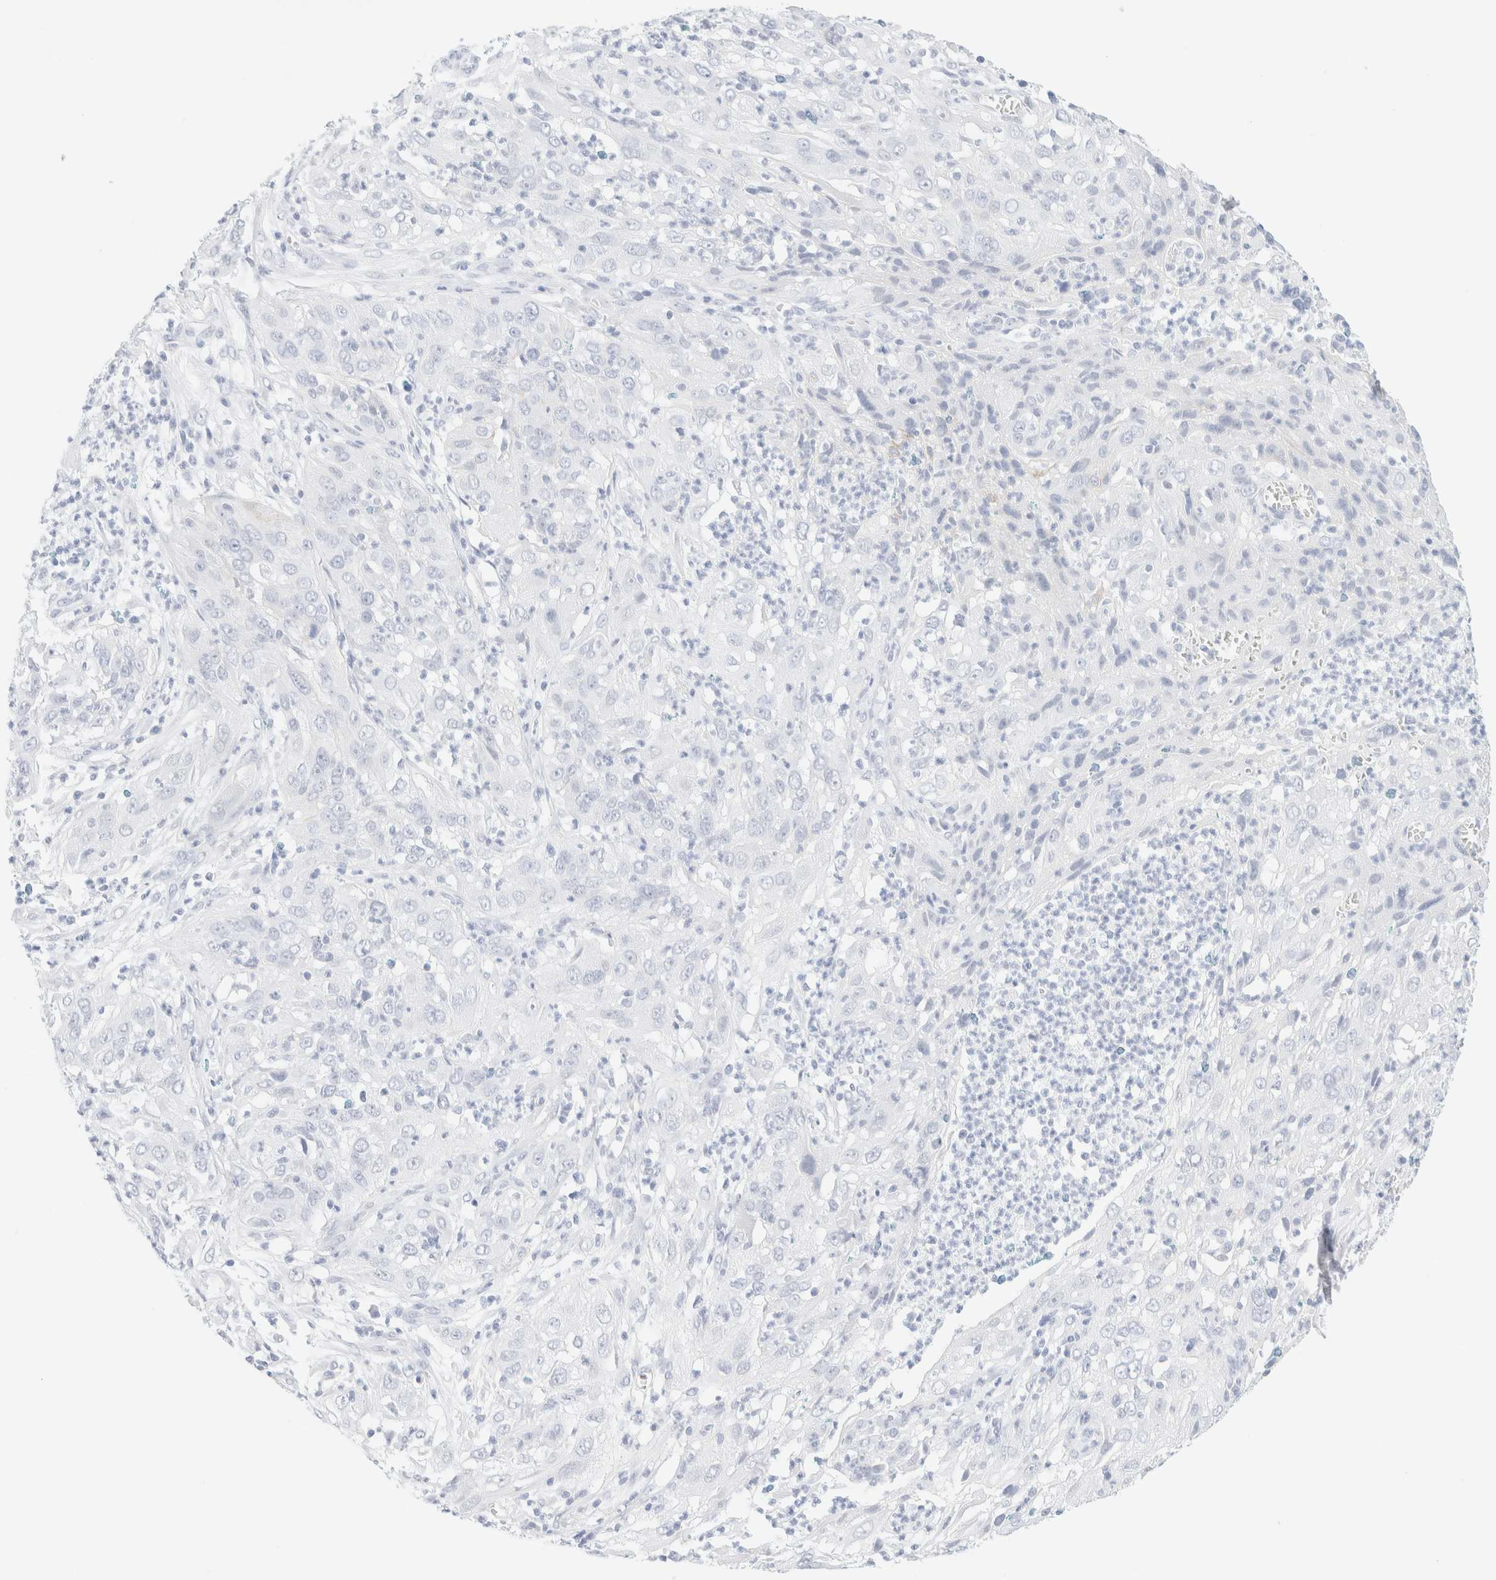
{"staining": {"intensity": "negative", "quantity": "none", "location": "none"}, "tissue": "cervical cancer", "cell_type": "Tumor cells", "image_type": "cancer", "snomed": [{"axis": "morphology", "description": "Squamous cell carcinoma, NOS"}, {"axis": "topography", "description": "Cervix"}], "caption": "An immunohistochemistry (IHC) histopathology image of squamous cell carcinoma (cervical) is shown. There is no staining in tumor cells of squamous cell carcinoma (cervical). The staining is performed using DAB (3,3'-diaminobenzidine) brown chromogen with nuclei counter-stained in using hematoxylin.", "gene": "KRT15", "patient": {"sex": "female", "age": 32}}